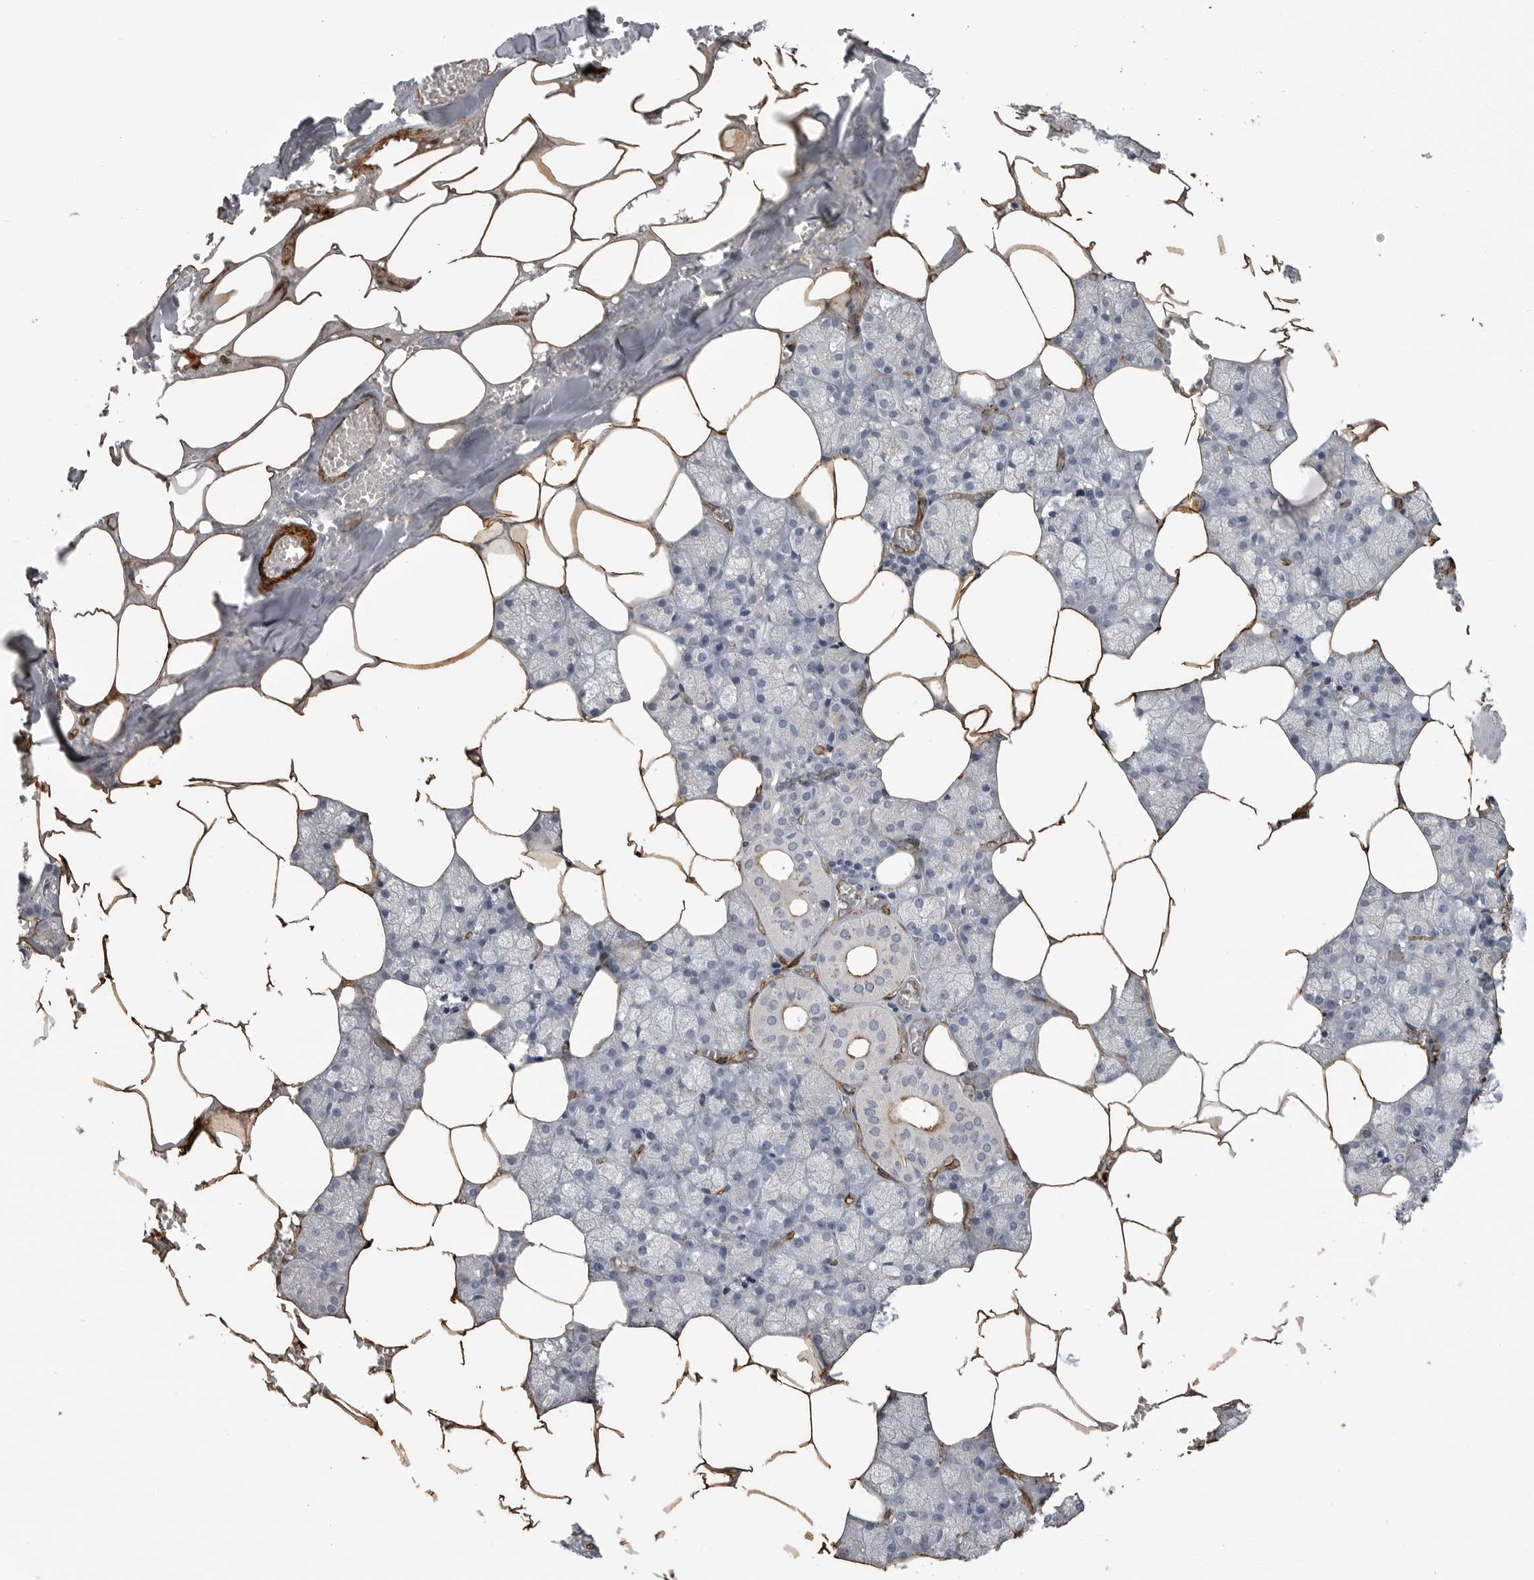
{"staining": {"intensity": "moderate", "quantity": "<25%", "location": "cytoplasmic/membranous"}, "tissue": "salivary gland", "cell_type": "Glandular cells", "image_type": "normal", "snomed": [{"axis": "morphology", "description": "Normal tissue, NOS"}, {"axis": "topography", "description": "Salivary gland"}], "caption": "This image displays benign salivary gland stained with IHC to label a protein in brown. The cytoplasmic/membranous of glandular cells show moderate positivity for the protein. Nuclei are counter-stained blue.", "gene": "AOC3", "patient": {"sex": "male", "age": 62}}